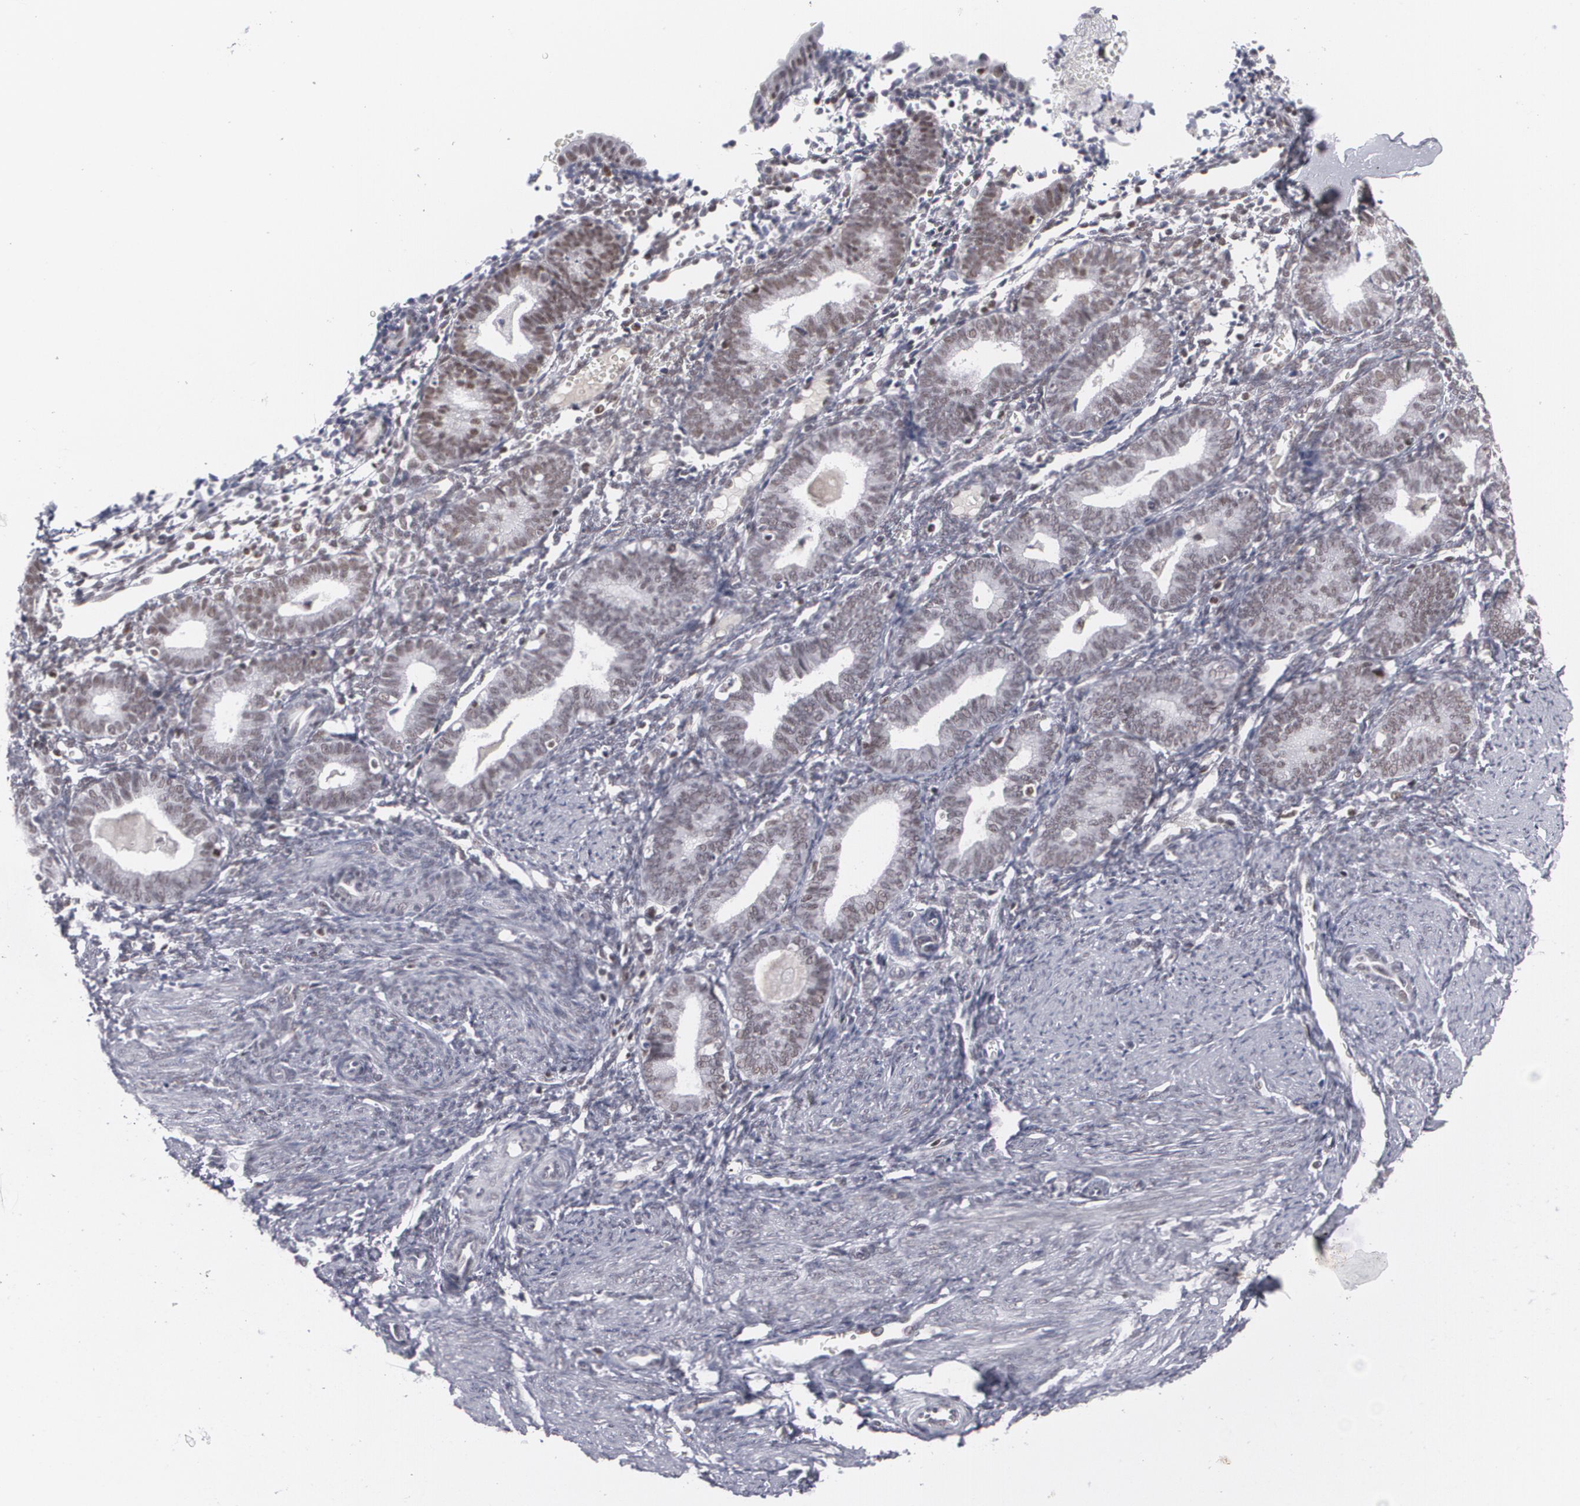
{"staining": {"intensity": "negative", "quantity": "none", "location": "none"}, "tissue": "endometrium", "cell_type": "Cells in endometrial stroma", "image_type": "normal", "snomed": [{"axis": "morphology", "description": "Normal tissue, NOS"}, {"axis": "topography", "description": "Endometrium"}], "caption": "This is a micrograph of immunohistochemistry (IHC) staining of normal endometrium, which shows no expression in cells in endometrial stroma.", "gene": "MCL1", "patient": {"sex": "female", "age": 61}}